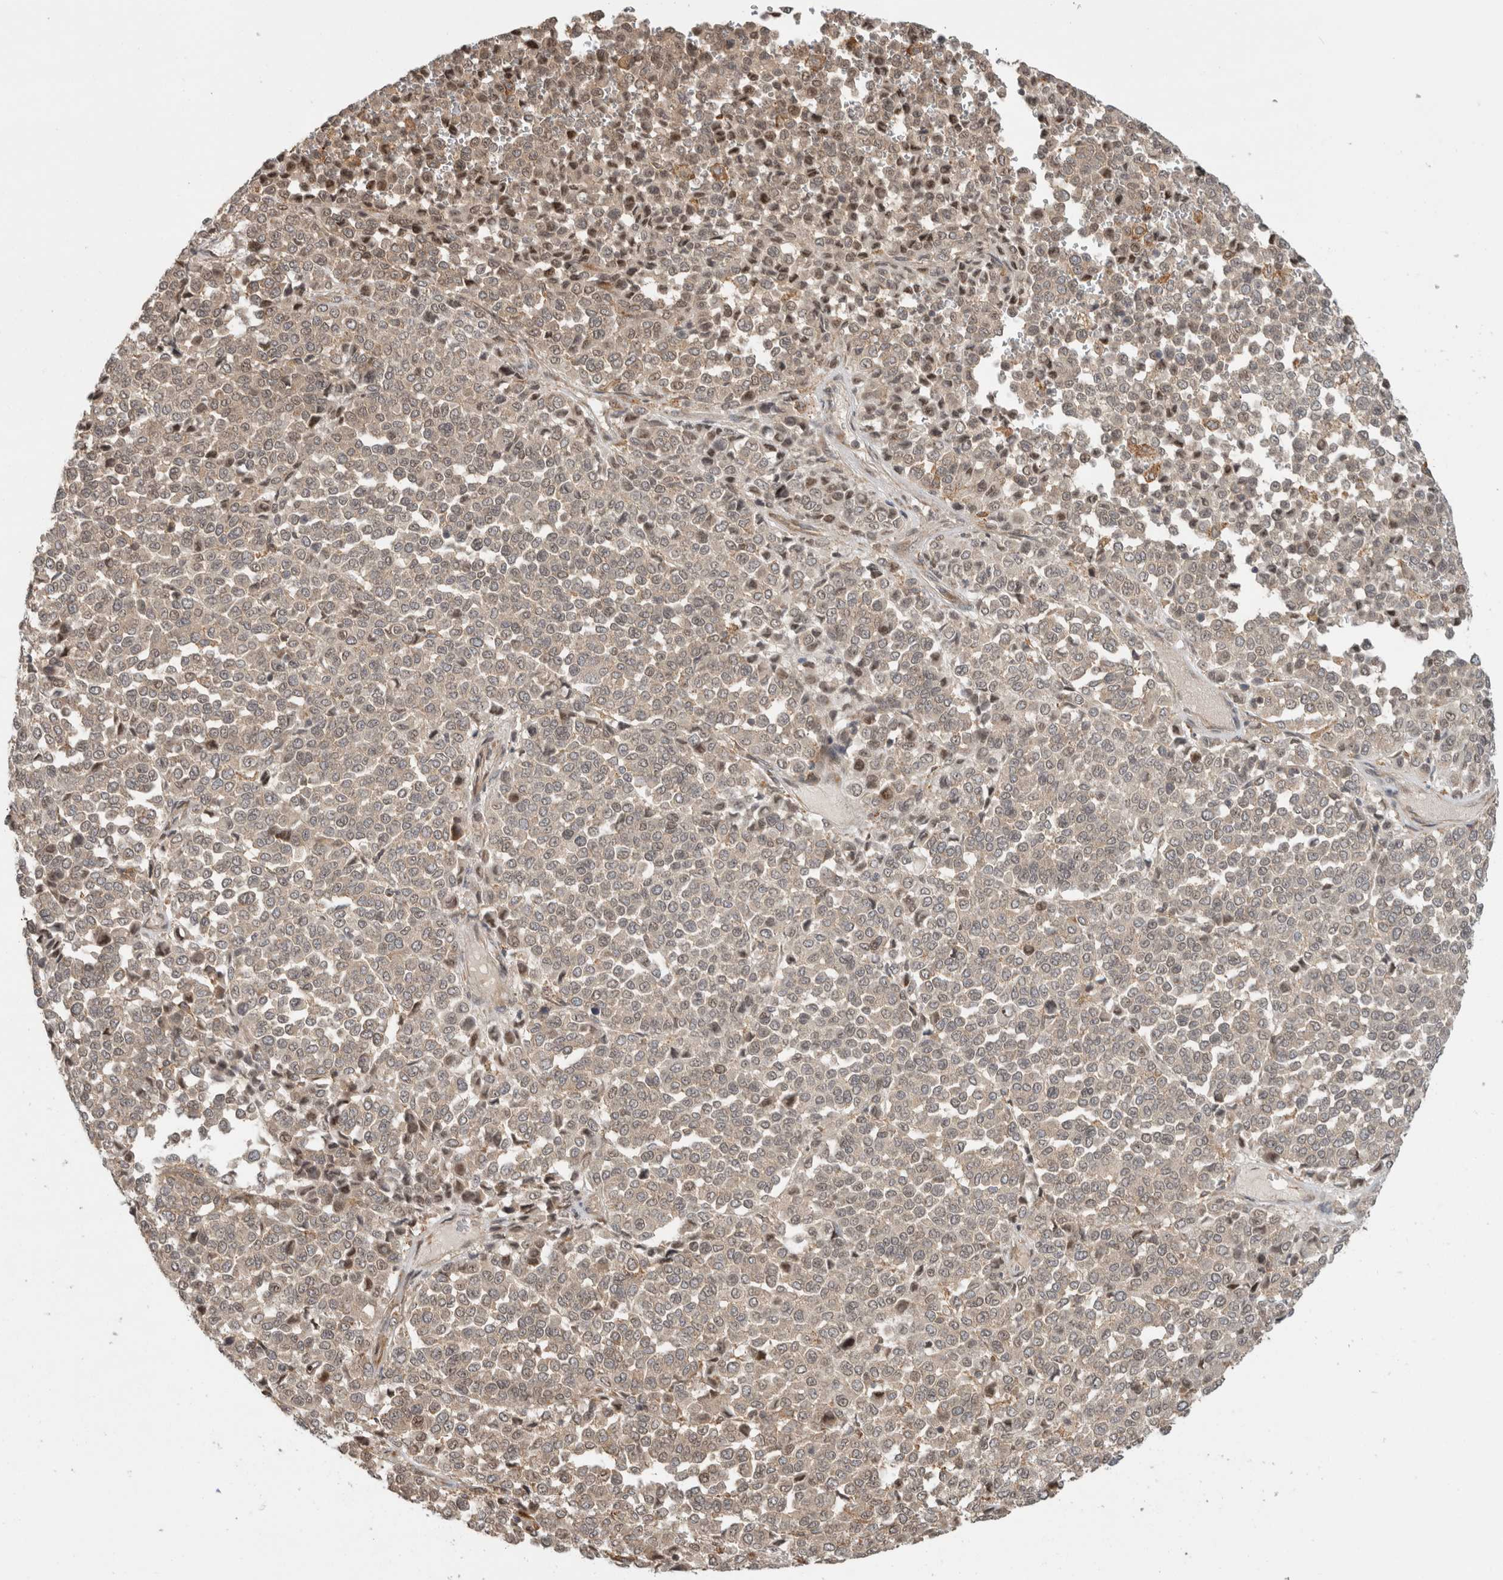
{"staining": {"intensity": "weak", "quantity": "25%-75%", "location": "nuclear"}, "tissue": "melanoma", "cell_type": "Tumor cells", "image_type": "cancer", "snomed": [{"axis": "morphology", "description": "Malignant melanoma, Metastatic site"}, {"axis": "topography", "description": "Pancreas"}], "caption": "An IHC image of neoplastic tissue is shown. Protein staining in brown shows weak nuclear positivity in melanoma within tumor cells.", "gene": "WASF2", "patient": {"sex": "female", "age": 30}}